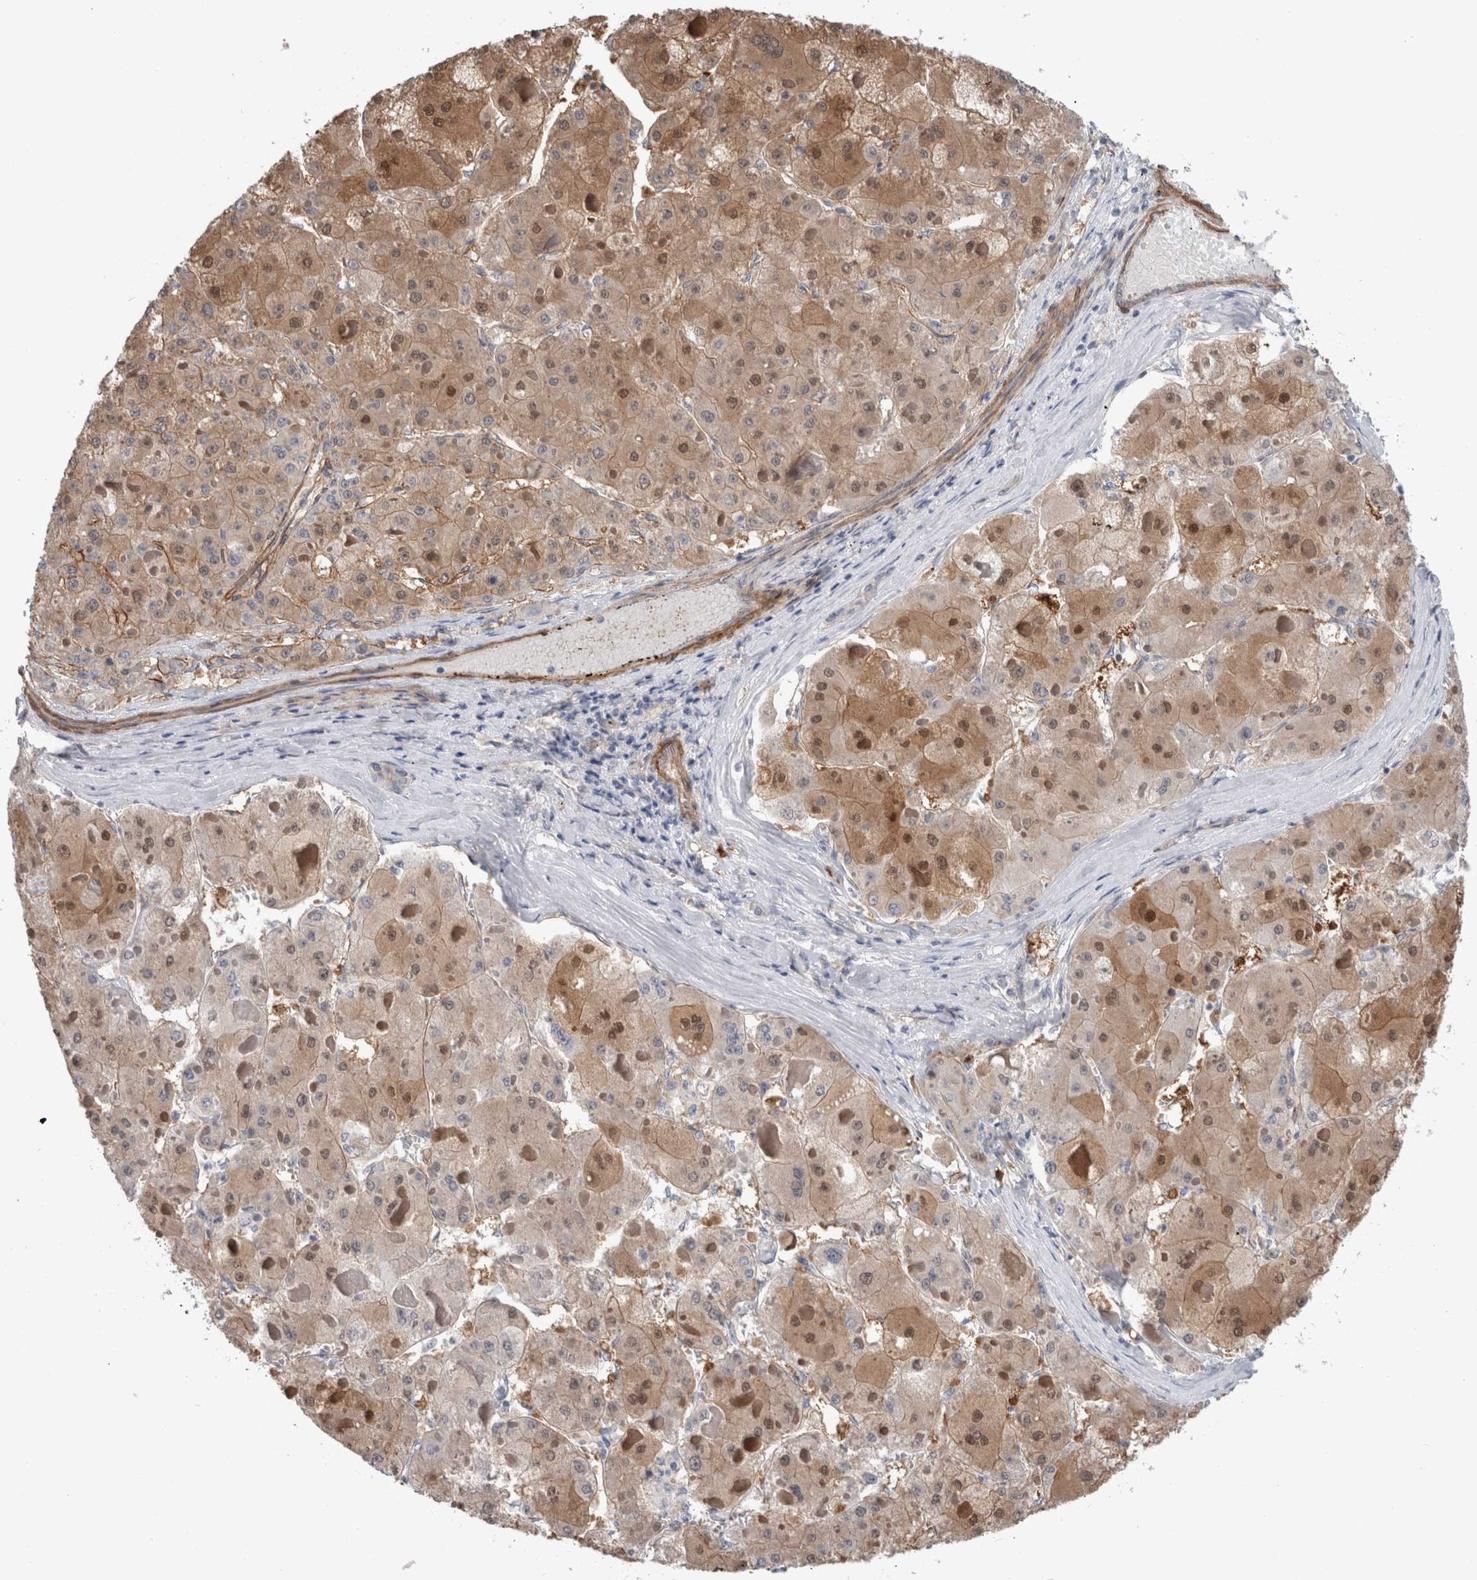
{"staining": {"intensity": "moderate", "quantity": ">75%", "location": "cytoplasmic/membranous,nuclear"}, "tissue": "liver cancer", "cell_type": "Tumor cells", "image_type": "cancer", "snomed": [{"axis": "morphology", "description": "Carcinoma, Hepatocellular, NOS"}, {"axis": "topography", "description": "Liver"}], "caption": "A medium amount of moderate cytoplasmic/membranous and nuclear positivity is appreciated in about >75% of tumor cells in hepatocellular carcinoma (liver) tissue.", "gene": "BCAM", "patient": {"sex": "female", "age": 73}}